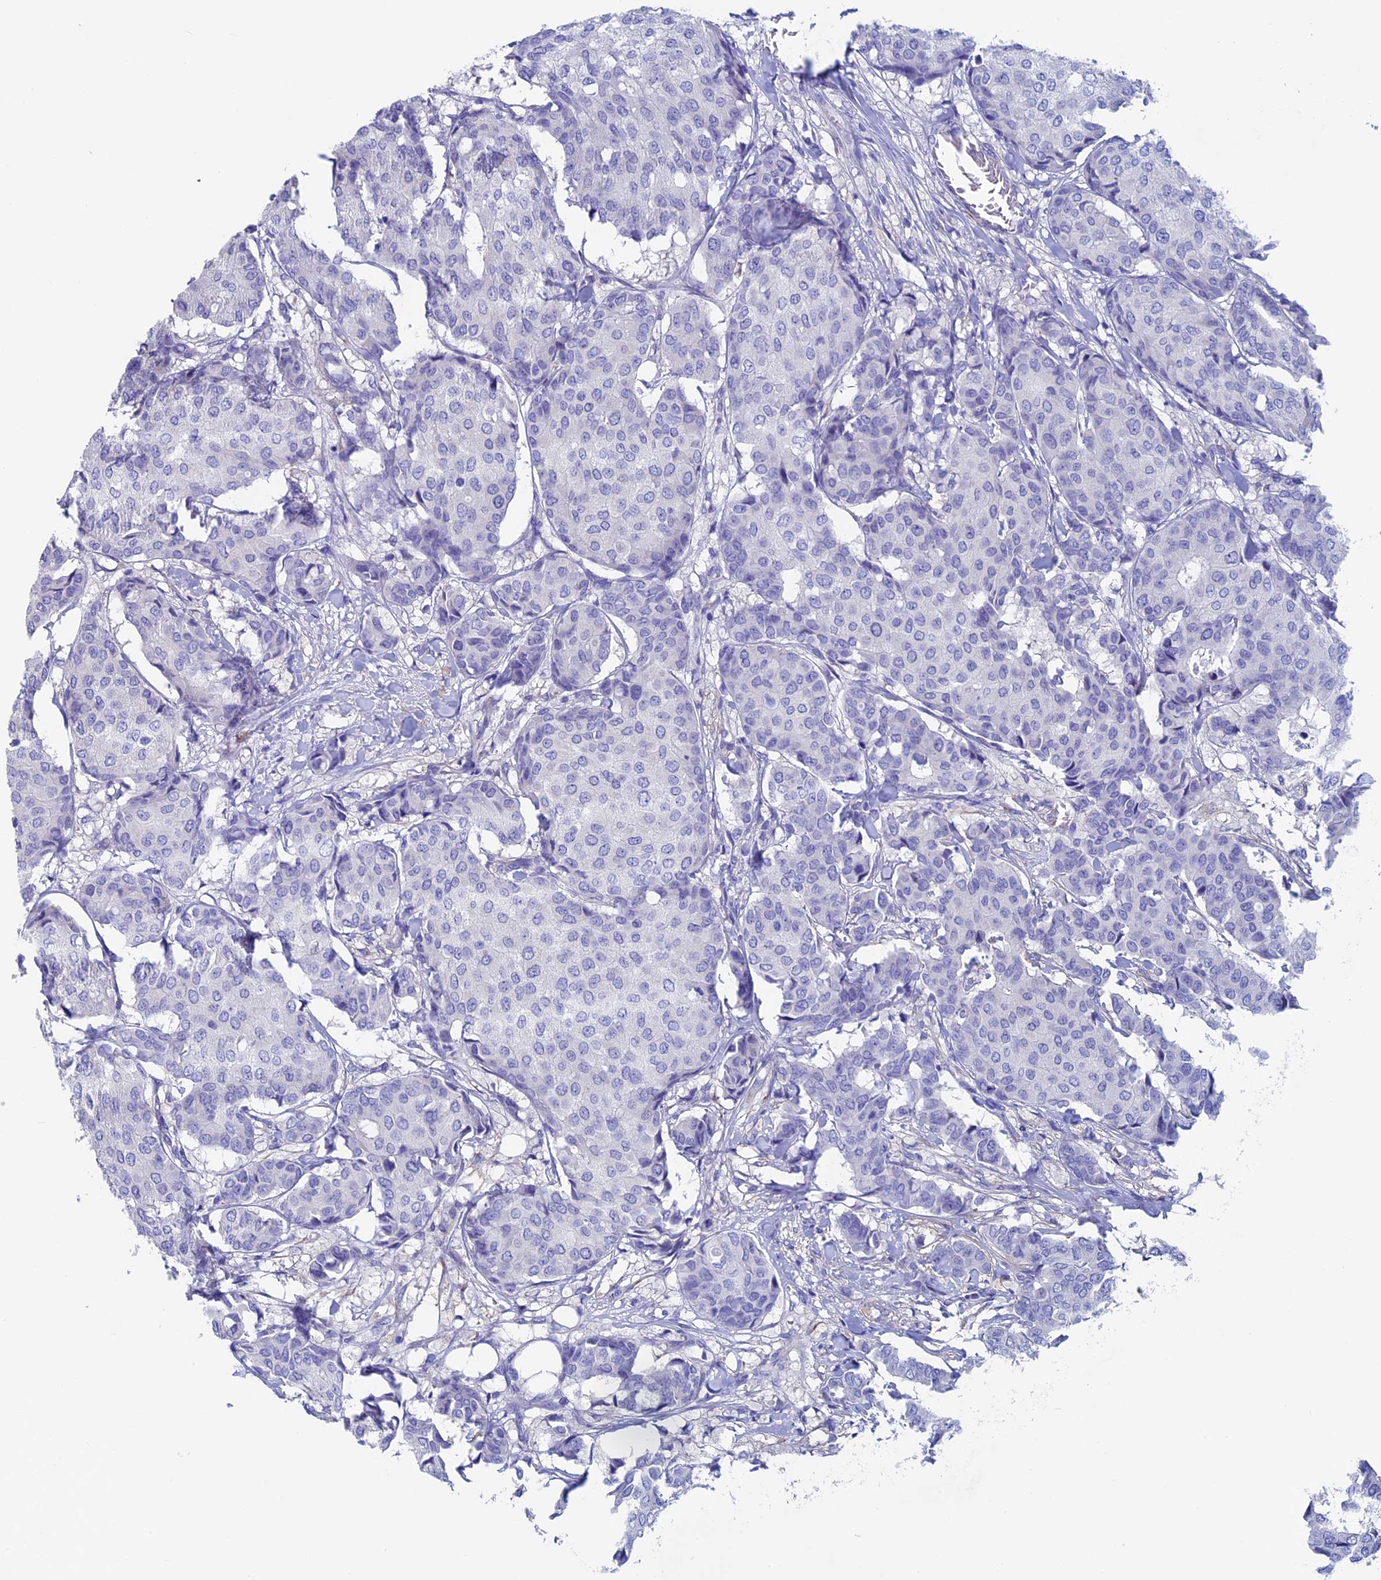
{"staining": {"intensity": "negative", "quantity": "none", "location": "none"}, "tissue": "breast cancer", "cell_type": "Tumor cells", "image_type": "cancer", "snomed": [{"axis": "morphology", "description": "Duct carcinoma"}, {"axis": "topography", "description": "Breast"}], "caption": "A histopathology image of human breast cancer is negative for staining in tumor cells. (Stains: DAB immunohistochemistry with hematoxylin counter stain, Microscopy: brightfield microscopy at high magnification).", "gene": "ADH7", "patient": {"sex": "female", "age": 75}}